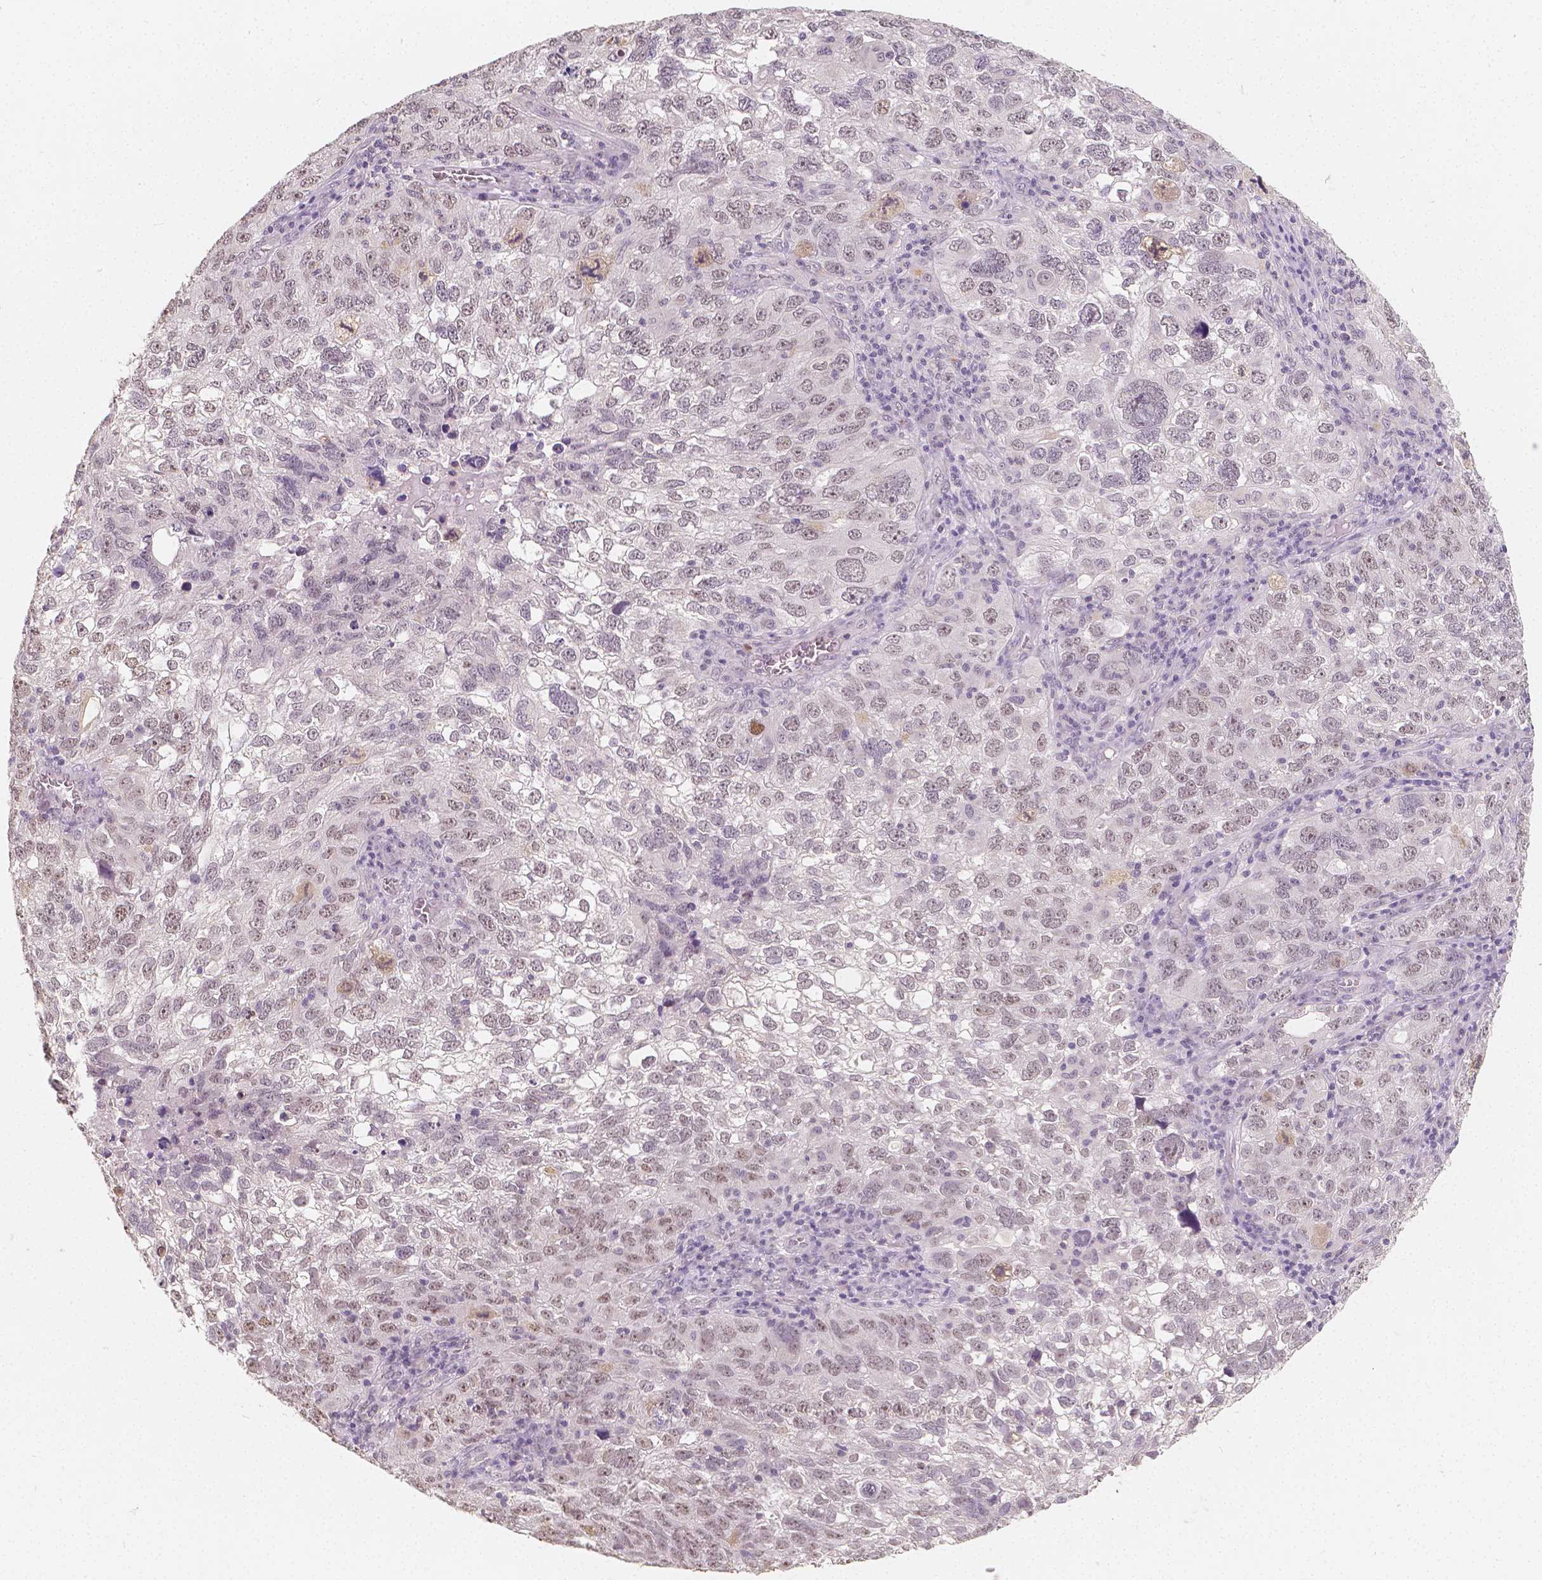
{"staining": {"intensity": "moderate", "quantity": "<25%", "location": "nuclear"}, "tissue": "cervical cancer", "cell_type": "Tumor cells", "image_type": "cancer", "snomed": [{"axis": "morphology", "description": "Squamous cell carcinoma, NOS"}, {"axis": "topography", "description": "Cervix"}], "caption": "The immunohistochemical stain shows moderate nuclear expression in tumor cells of squamous cell carcinoma (cervical) tissue.", "gene": "NOLC1", "patient": {"sex": "female", "age": 55}}